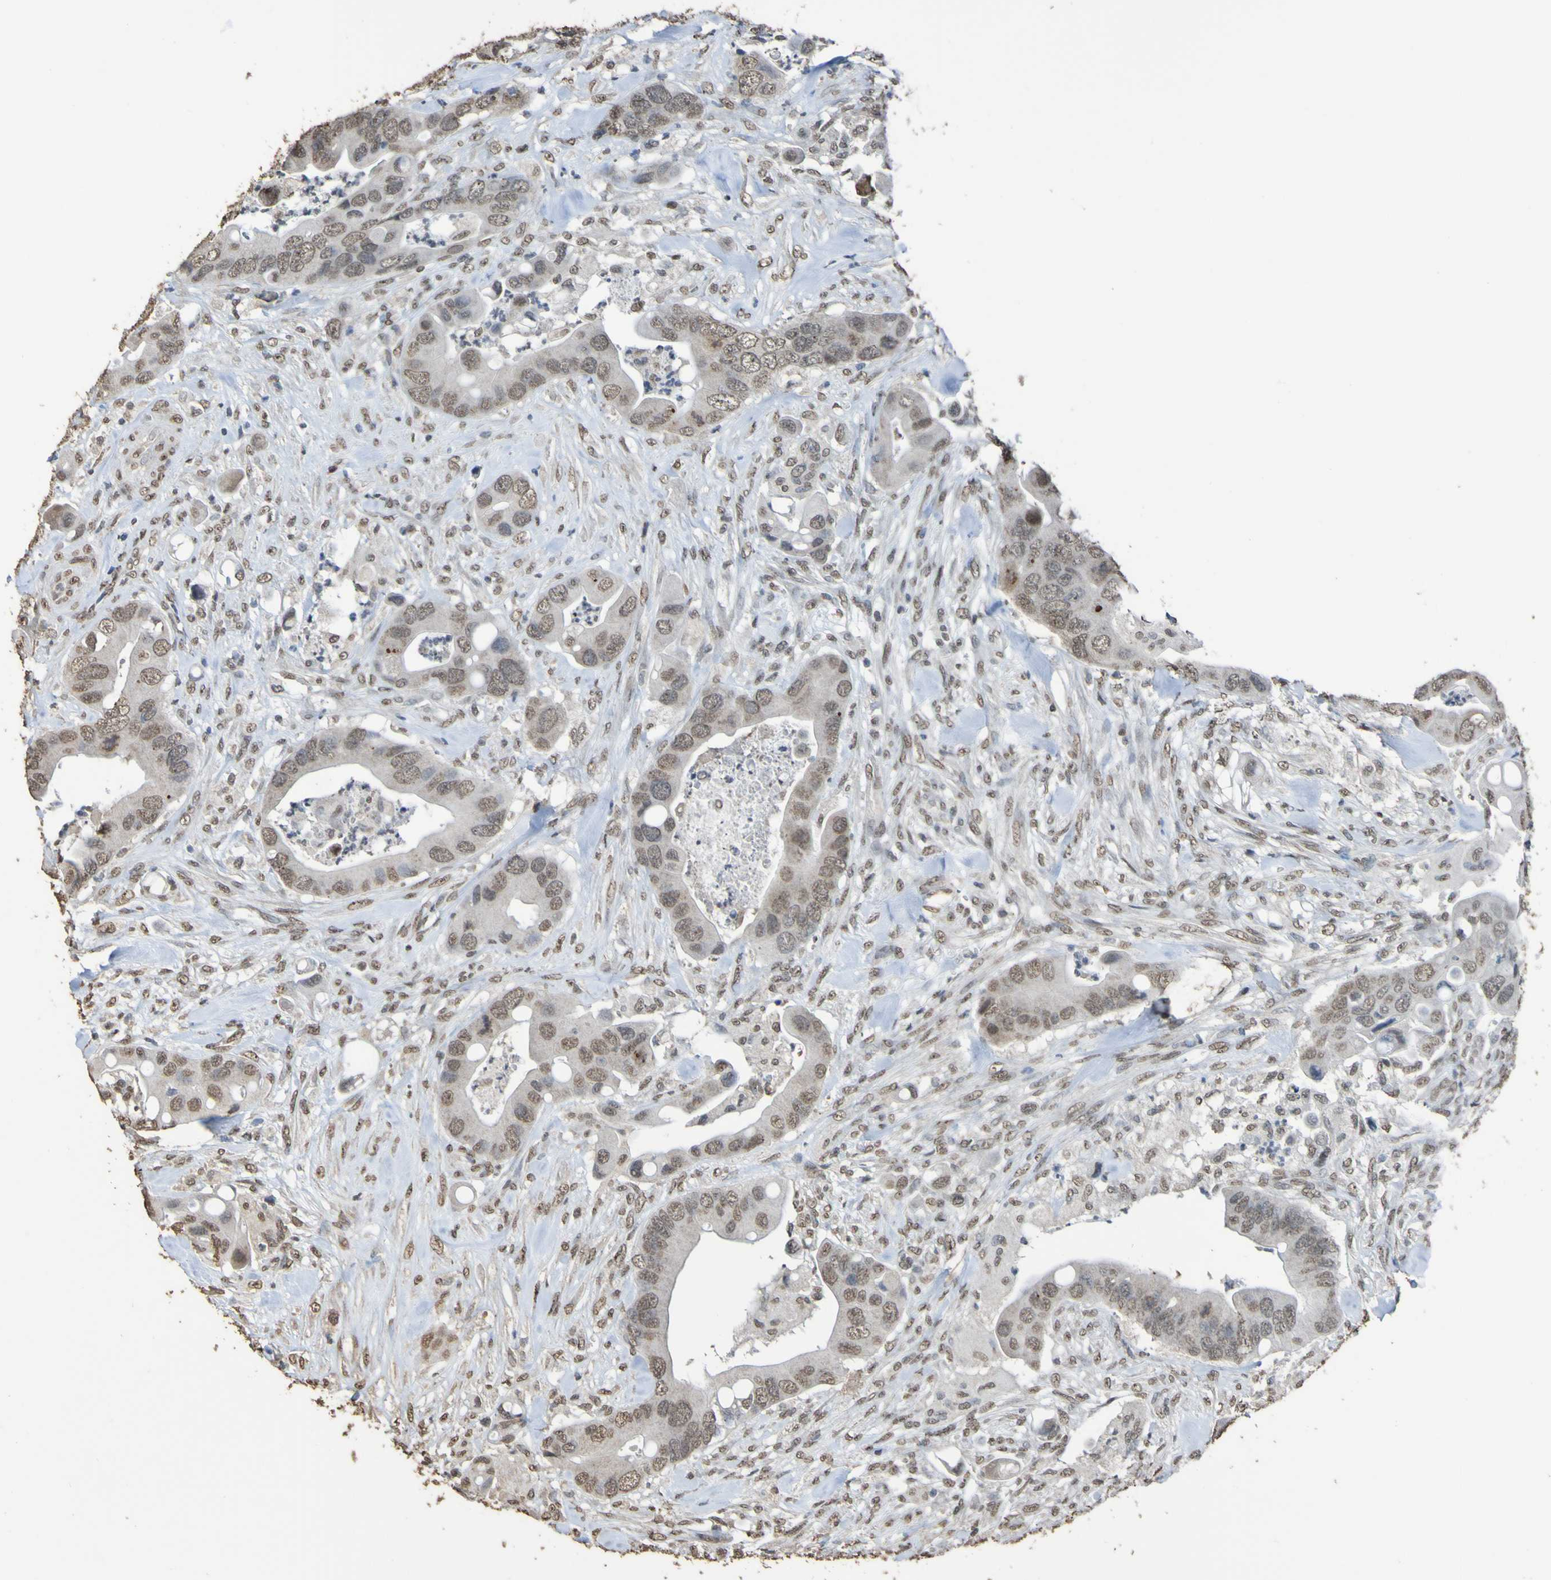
{"staining": {"intensity": "moderate", "quantity": ">75%", "location": "cytoplasmic/membranous,nuclear"}, "tissue": "colorectal cancer", "cell_type": "Tumor cells", "image_type": "cancer", "snomed": [{"axis": "morphology", "description": "Adenocarcinoma, NOS"}, {"axis": "topography", "description": "Rectum"}], "caption": "Immunohistochemical staining of human colorectal cancer displays moderate cytoplasmic/membranous and nuclear protein expression in approximately >75% of tumor cells. (DAB (3,3'-diaminobenzidine) IHC with brightfield microscopy, high magnification).", "gene": "ALKBH2", "patient": {"sex": "female", "age": 57}}